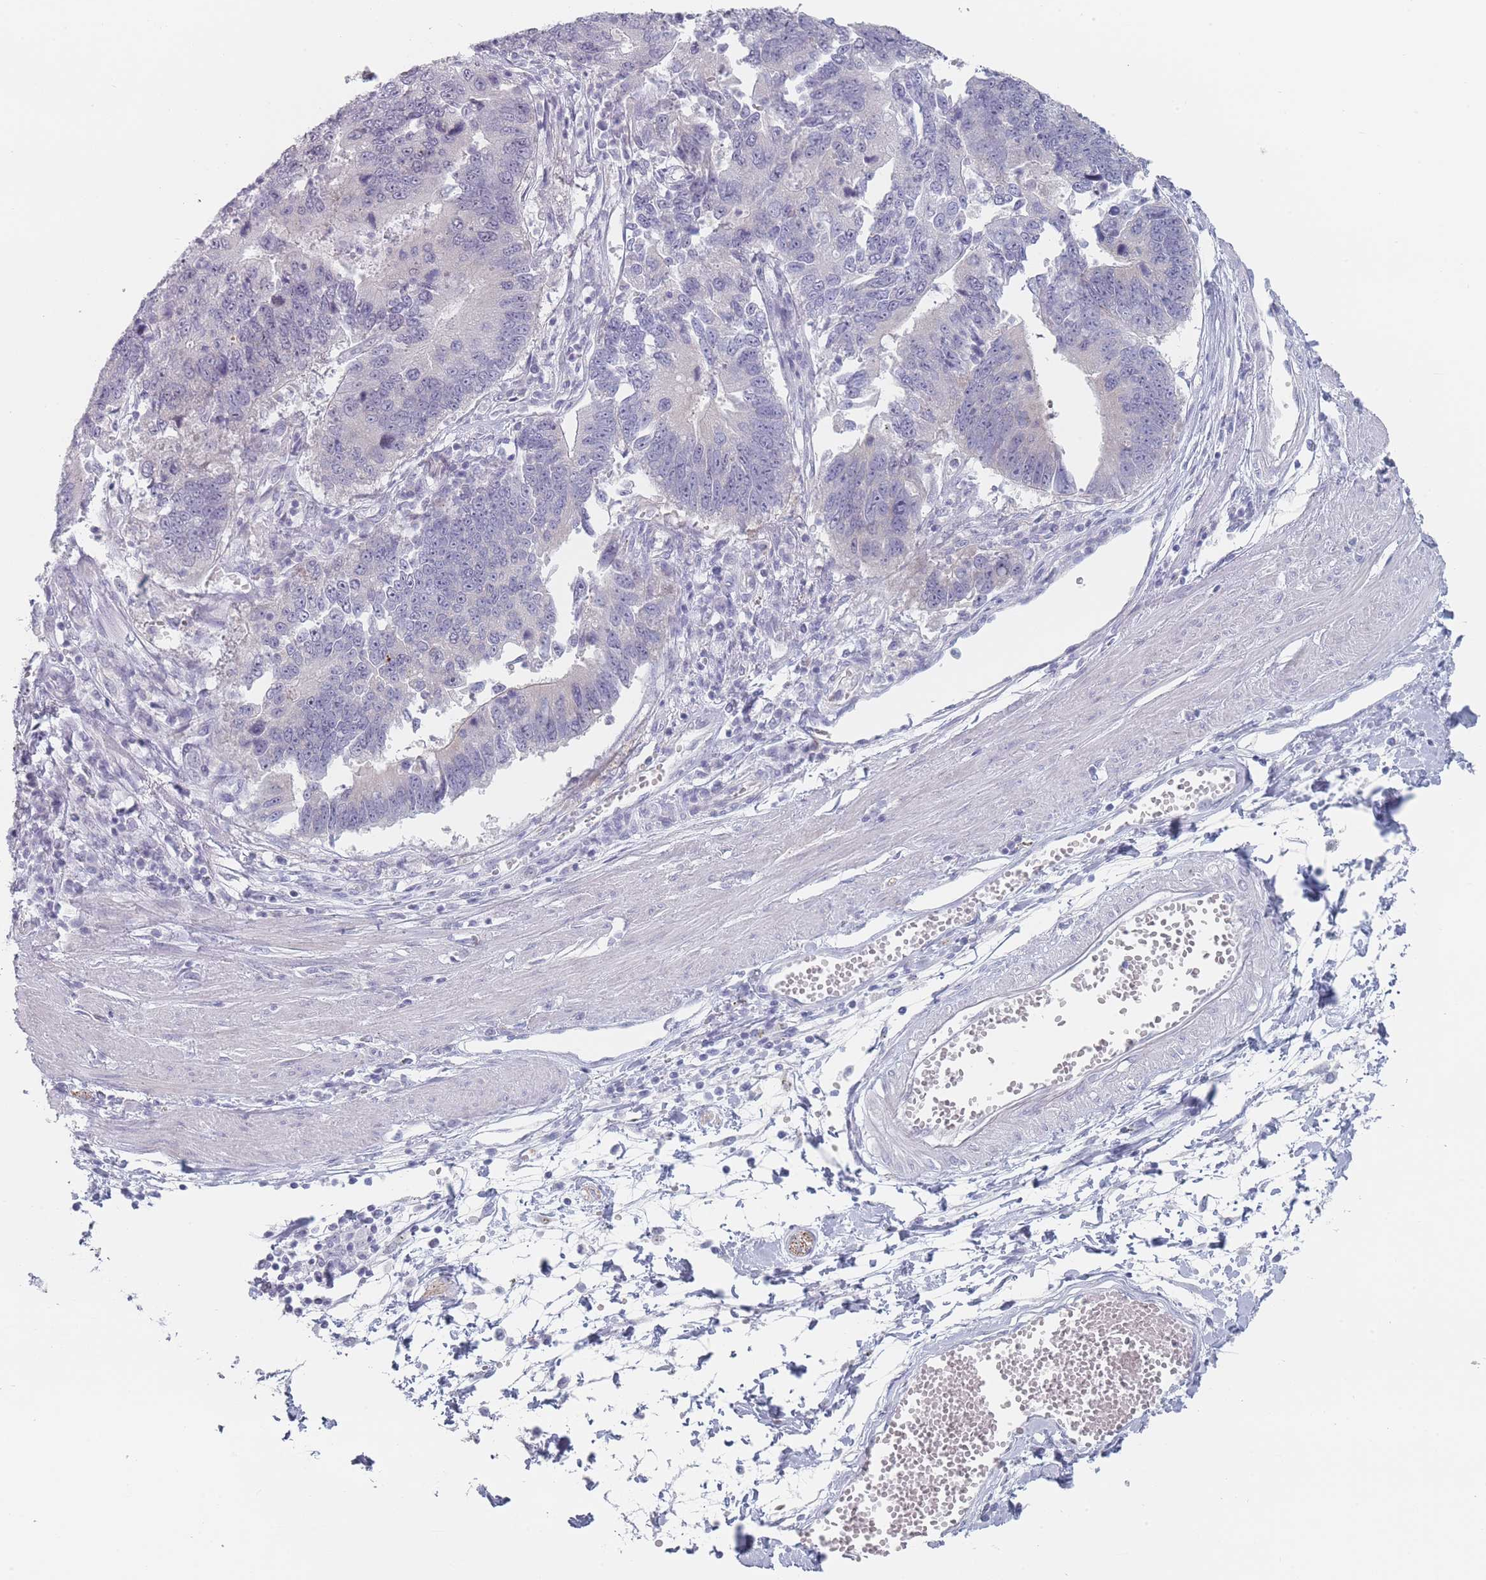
{"staining": {"intensity": "negative", "quantity": "none", "location": "none"}, "tissue": "stomach cancer", "cell_type": "Tumor cells", "image_type": "cancer", "snomed": [{"axis": "morphology", "description": "Adenocarcinoma, NOS"}, {"axis": "topography", "description": "Stomach"}], "caption": "Tumor cells are negative for brown protein staining in stomach cancer.", "gene": "RNF4", "patient": {"sex": "male", "age": 59}}